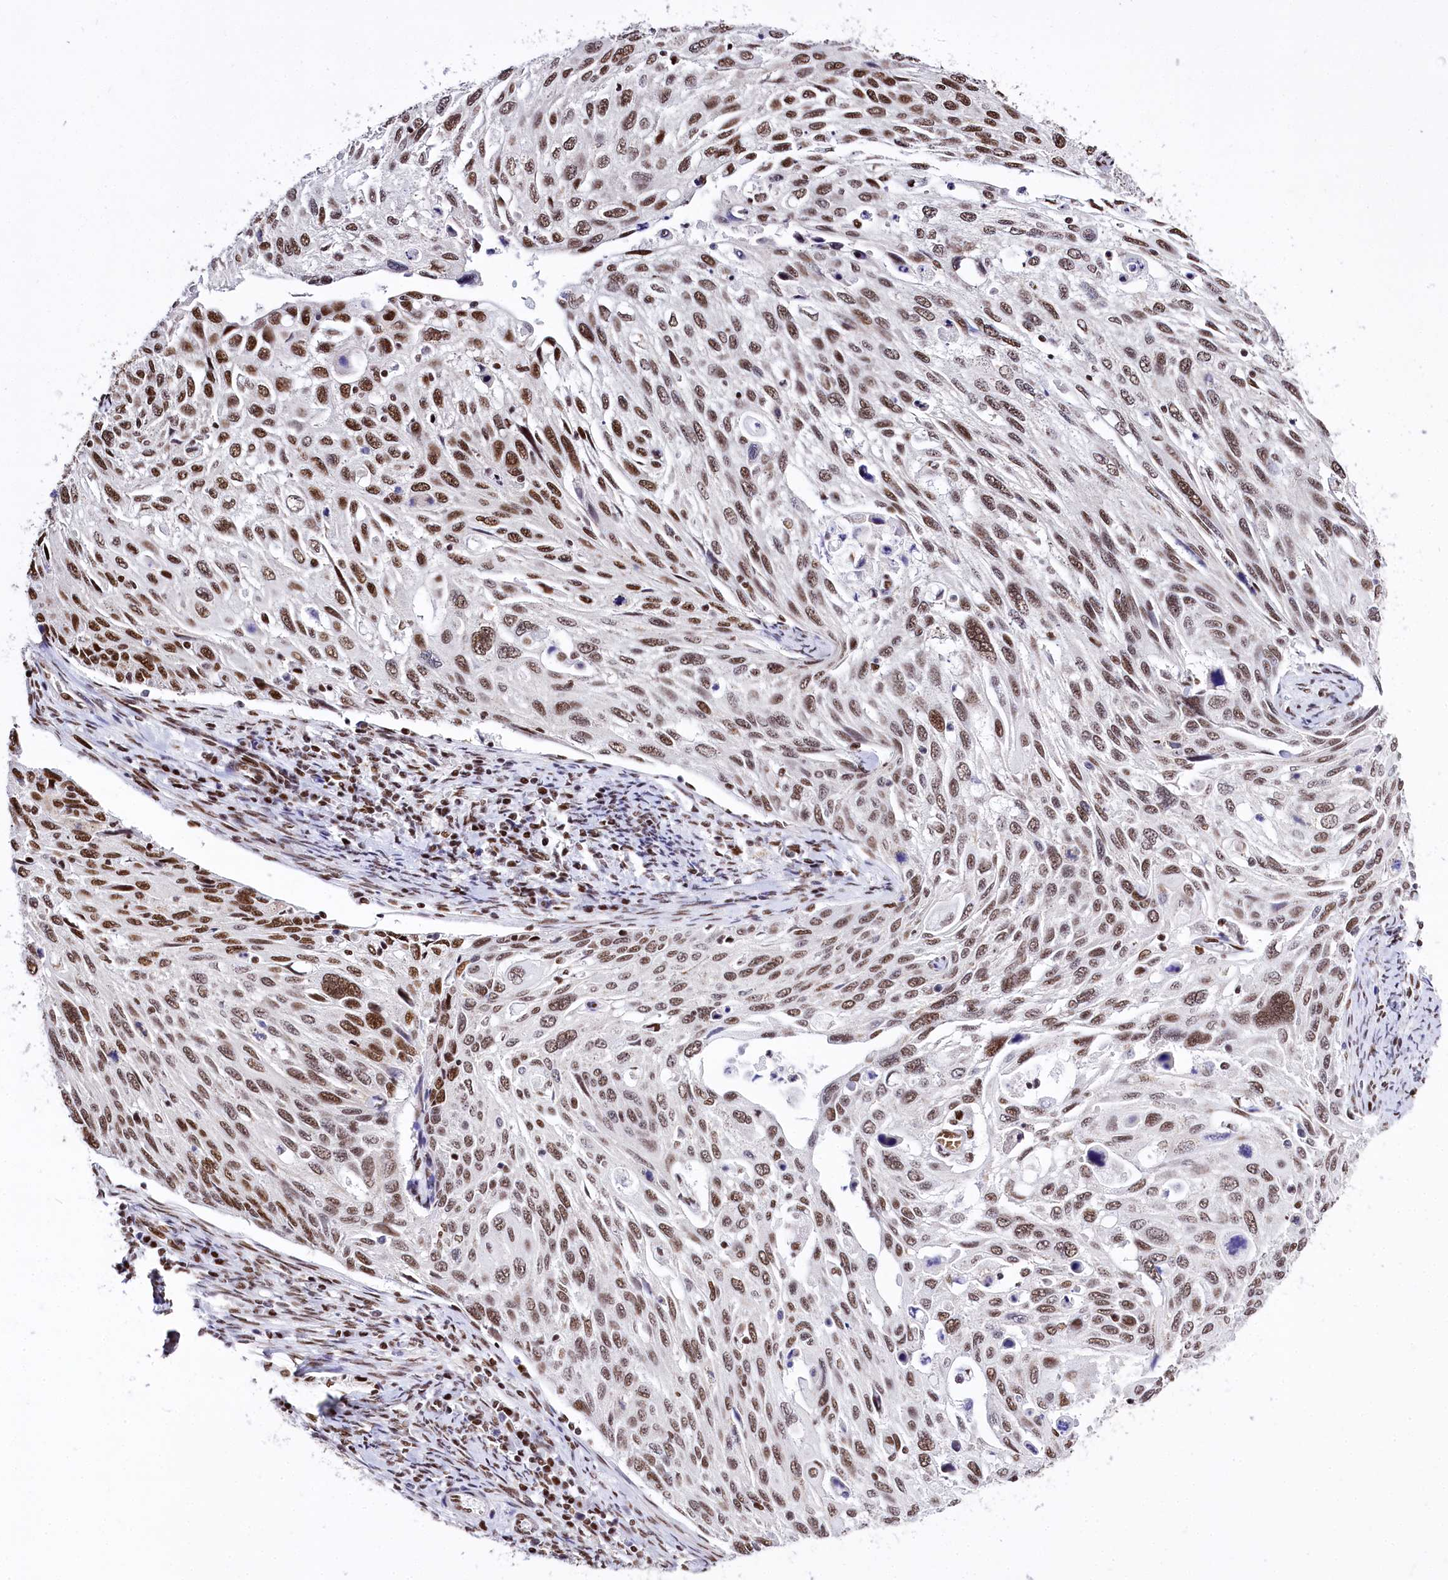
{"staining": {"intensity": "moderate", "quantity": ">75%", "location": "nuclear"}, "tissue": "cervical cancer", "cell_type": "Tumor cells", "image_type": "cancer", "snomed": [{"axis": "morphology", "description": "Squamous cell carcinoma, NOS"}, {"axis": "topography", "description": "Cervix"}], "caption": "A micrograph of human cervical squamous cell carcinoma stained for a protein shows moderate nuclear brown staining in tumor cells.", "gene": "POU4F3", "patient": {"sex": "female", "age": 70}}